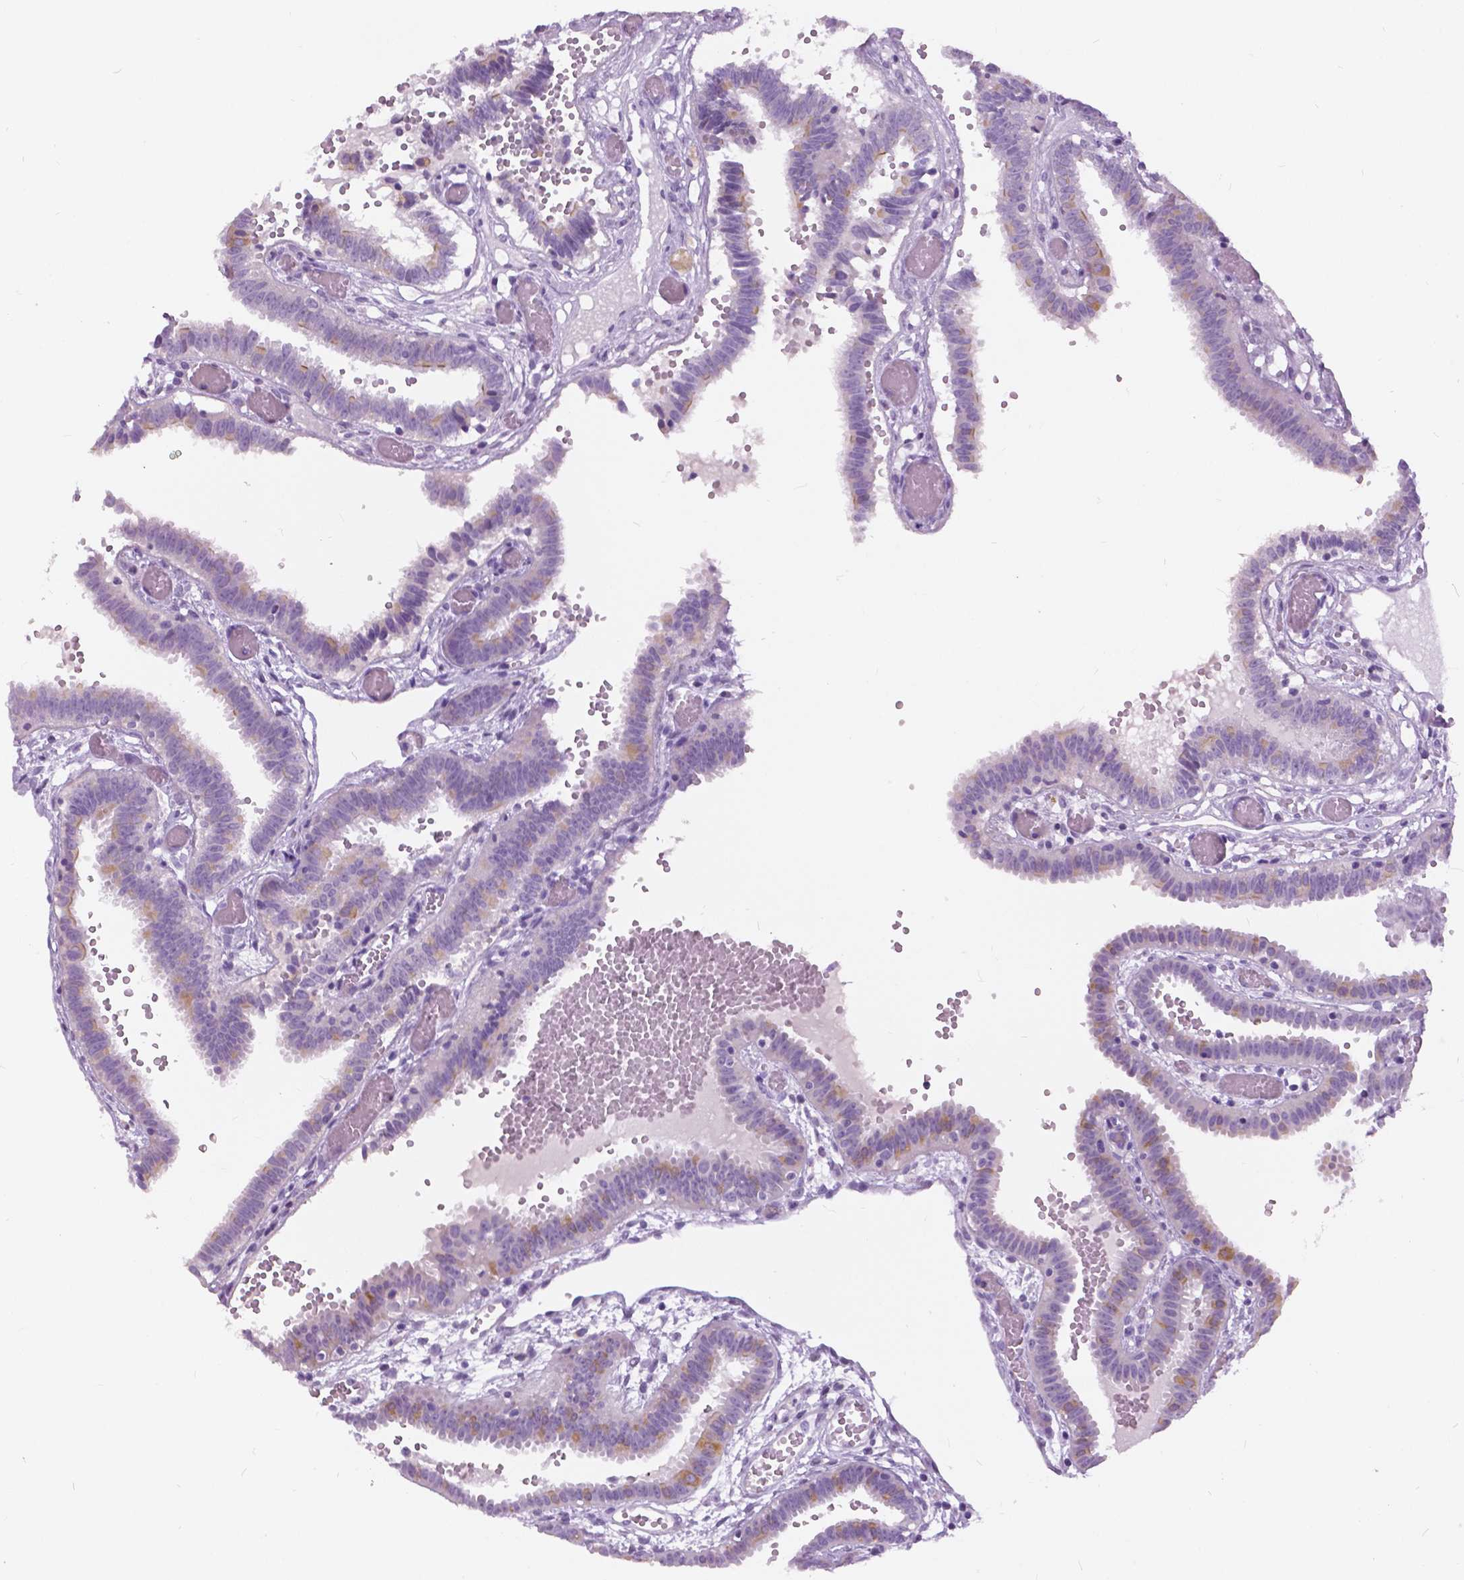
{"staining": {"intensity": "weak", "quantity": "25%-75%", "location": "cytoplasmic/membranous"}, "tissue": "fallopian tube", "cell_type": "Glandular cells", "image_type": "normal", "snomed": [{"axis": "morphology", "description": "Normal tissue, NOS"}, {"axis": "topography", "description": "Fallopian tube"}], "caption": "This is a micrograph of IHC staining of unremarkable fallopian tube, which shows weak positivity in the cytoplasmic/membranous of glandular cells.", "gene": "TP53TG5", "patient": {"sex": "female", "age": 37}}